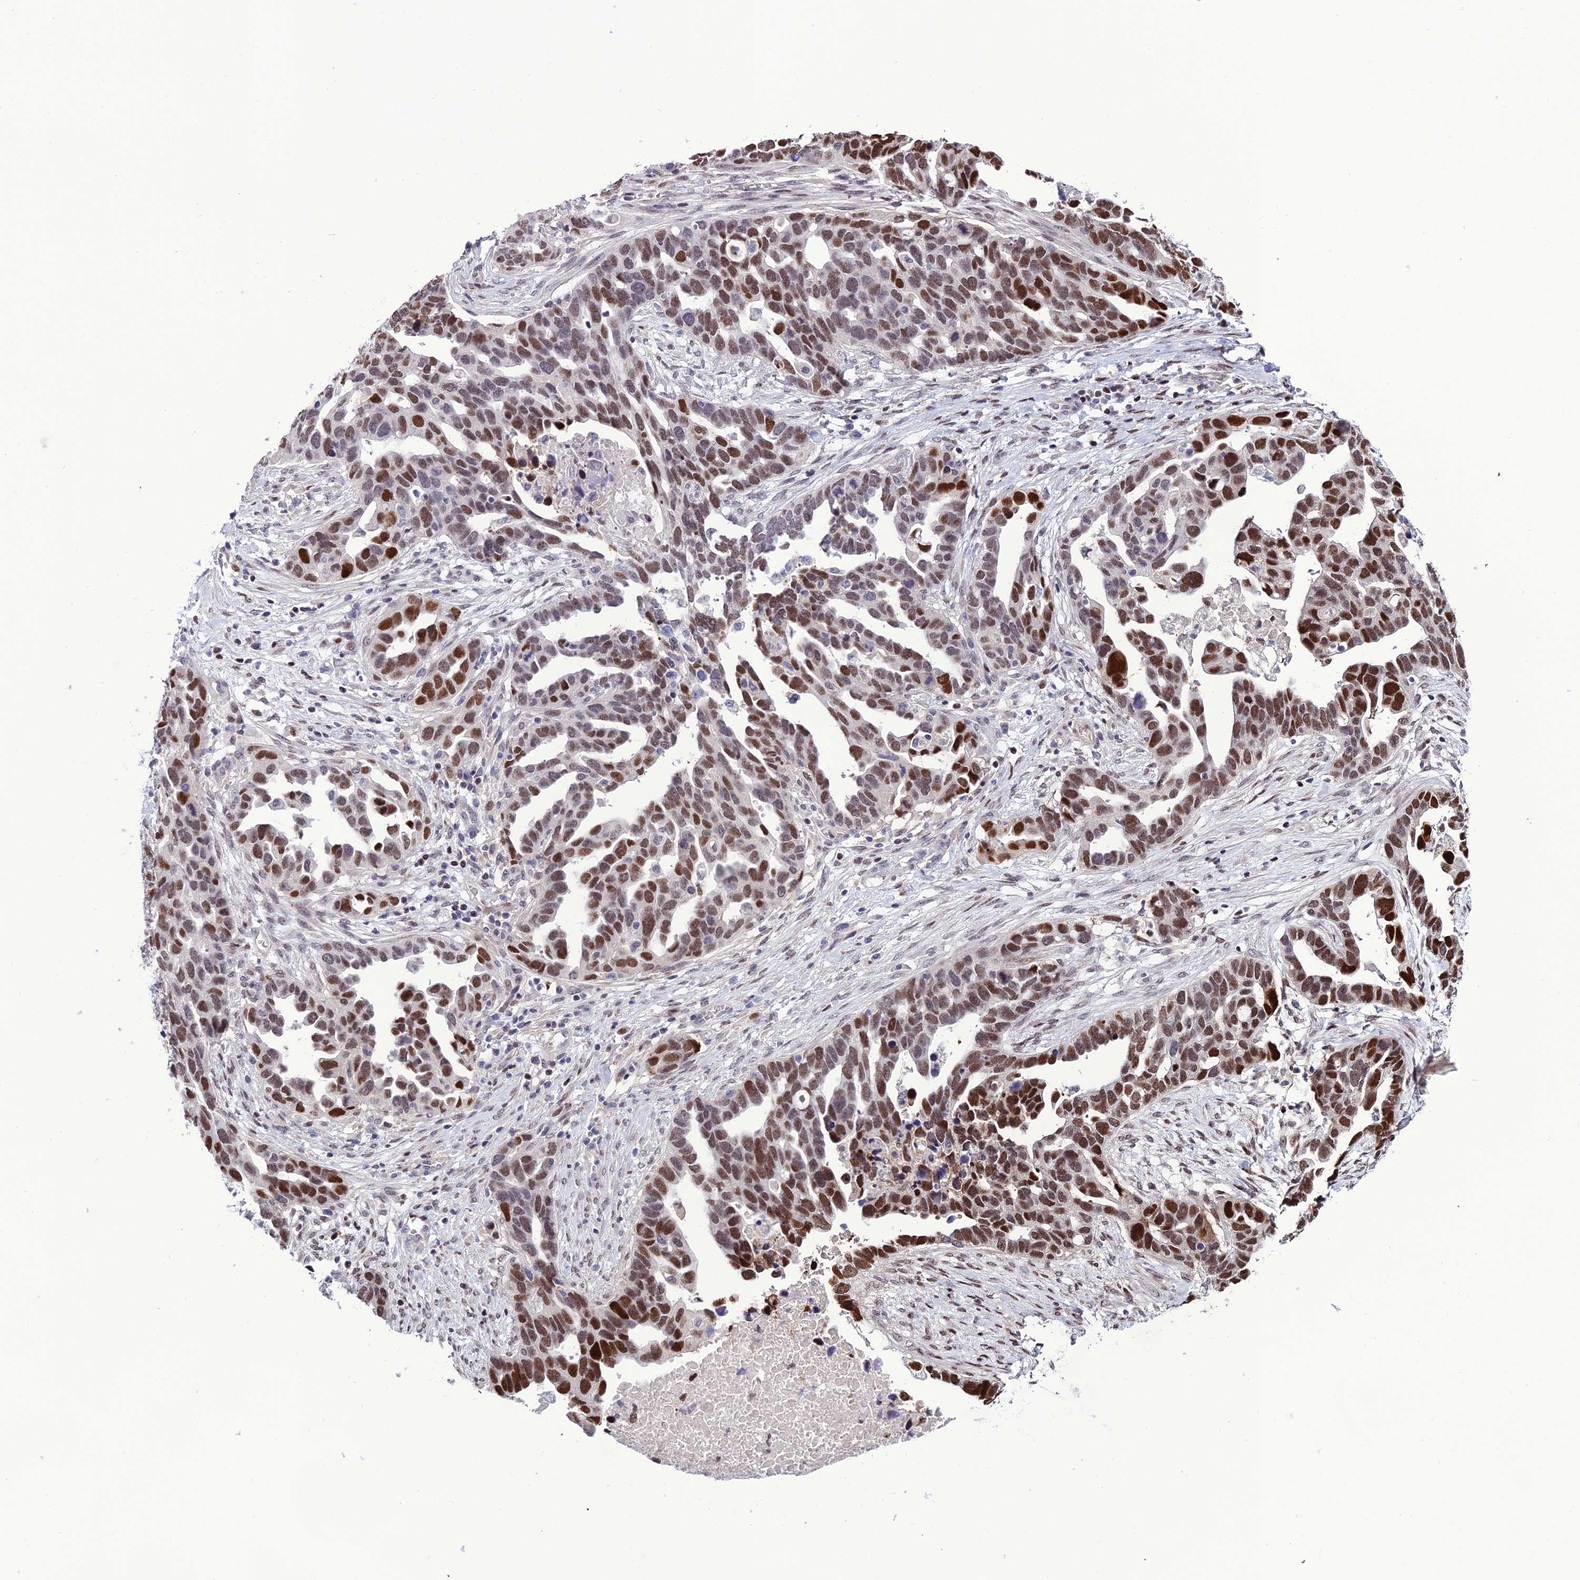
{"staining": {"intensity": "moderate", "quantity": ">75%", "location": "nuclear"}, "tissue": "ovarian cancer", "cell_type": "Tumor cells", "image_type": "cancer", "snomed": [{"axis": "morphology", "description": "Cystadenocarcinoma, serous, NOS"}, {"axis": "topography", "description": "Ovary"}], "caption": "Immunohistochemical staining of ovarian cancer (serous cystadenocarcinoma) displays medium levels of moderate nuclear expression in about >75% of tumor cells. (Stains: DAB (3,3'-diaminobenzidine) in brown, nuclei in blue, Microscopy: brightfield microscopy at high magnification).", "gene": "ZNF707", "patient": {"sex": "female", "age": 54}}